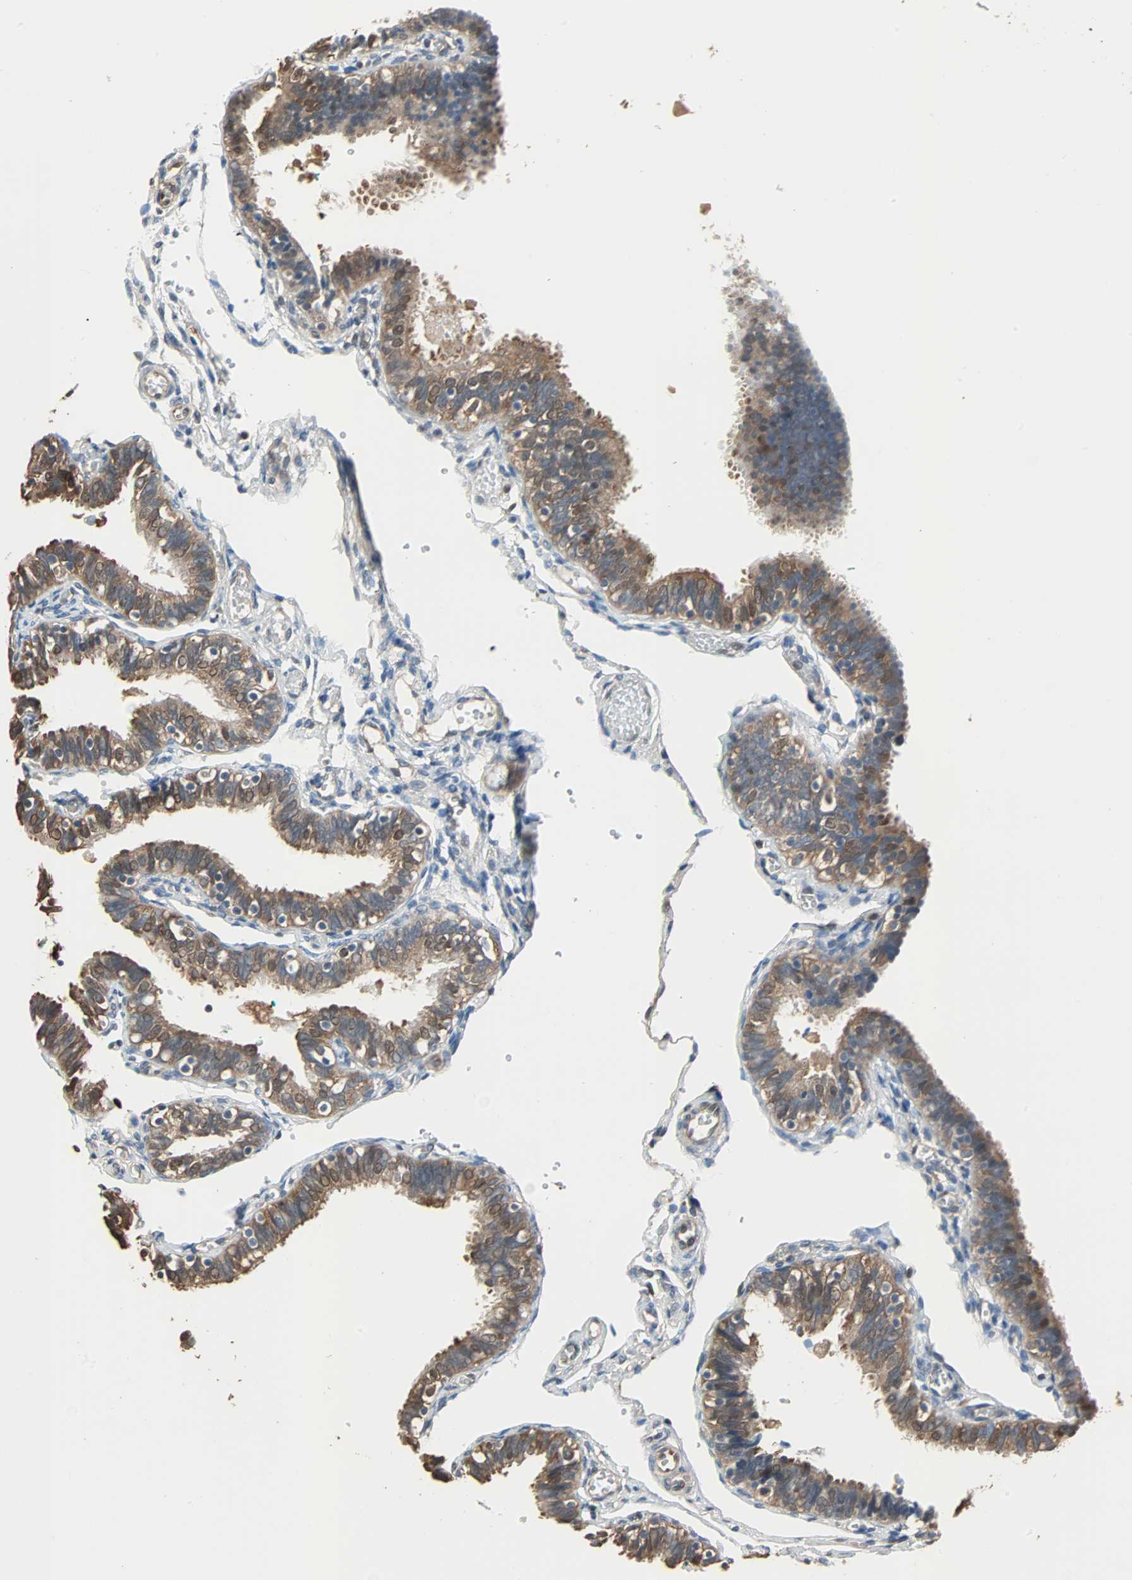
{"staining": {"intensity": "moderate", "quantity": ">75%", "location": "cytoplasmic/membranous,nuclear"}, "tissue": "fallopian tube", "cell_type": "Glandular cells", "image_type": "normal", "snomed": [{"axis": "morphology", "description": "Normal tissue, NOS"}, {"axis": "topography", "description": "Fallopian tube"}], "caption": "IHC image of benign fallopian tube: human fallopian tube stained using IHC shows medium levels of moderate protein expression localized specifically in the cytoplasmic/membranous,nuclear of glandular cells, appearing as a cytoplasmic/membranous,nuclear brown color.", "gene": "PRDX1", "patient": {"sex": "female", "age": 46}}